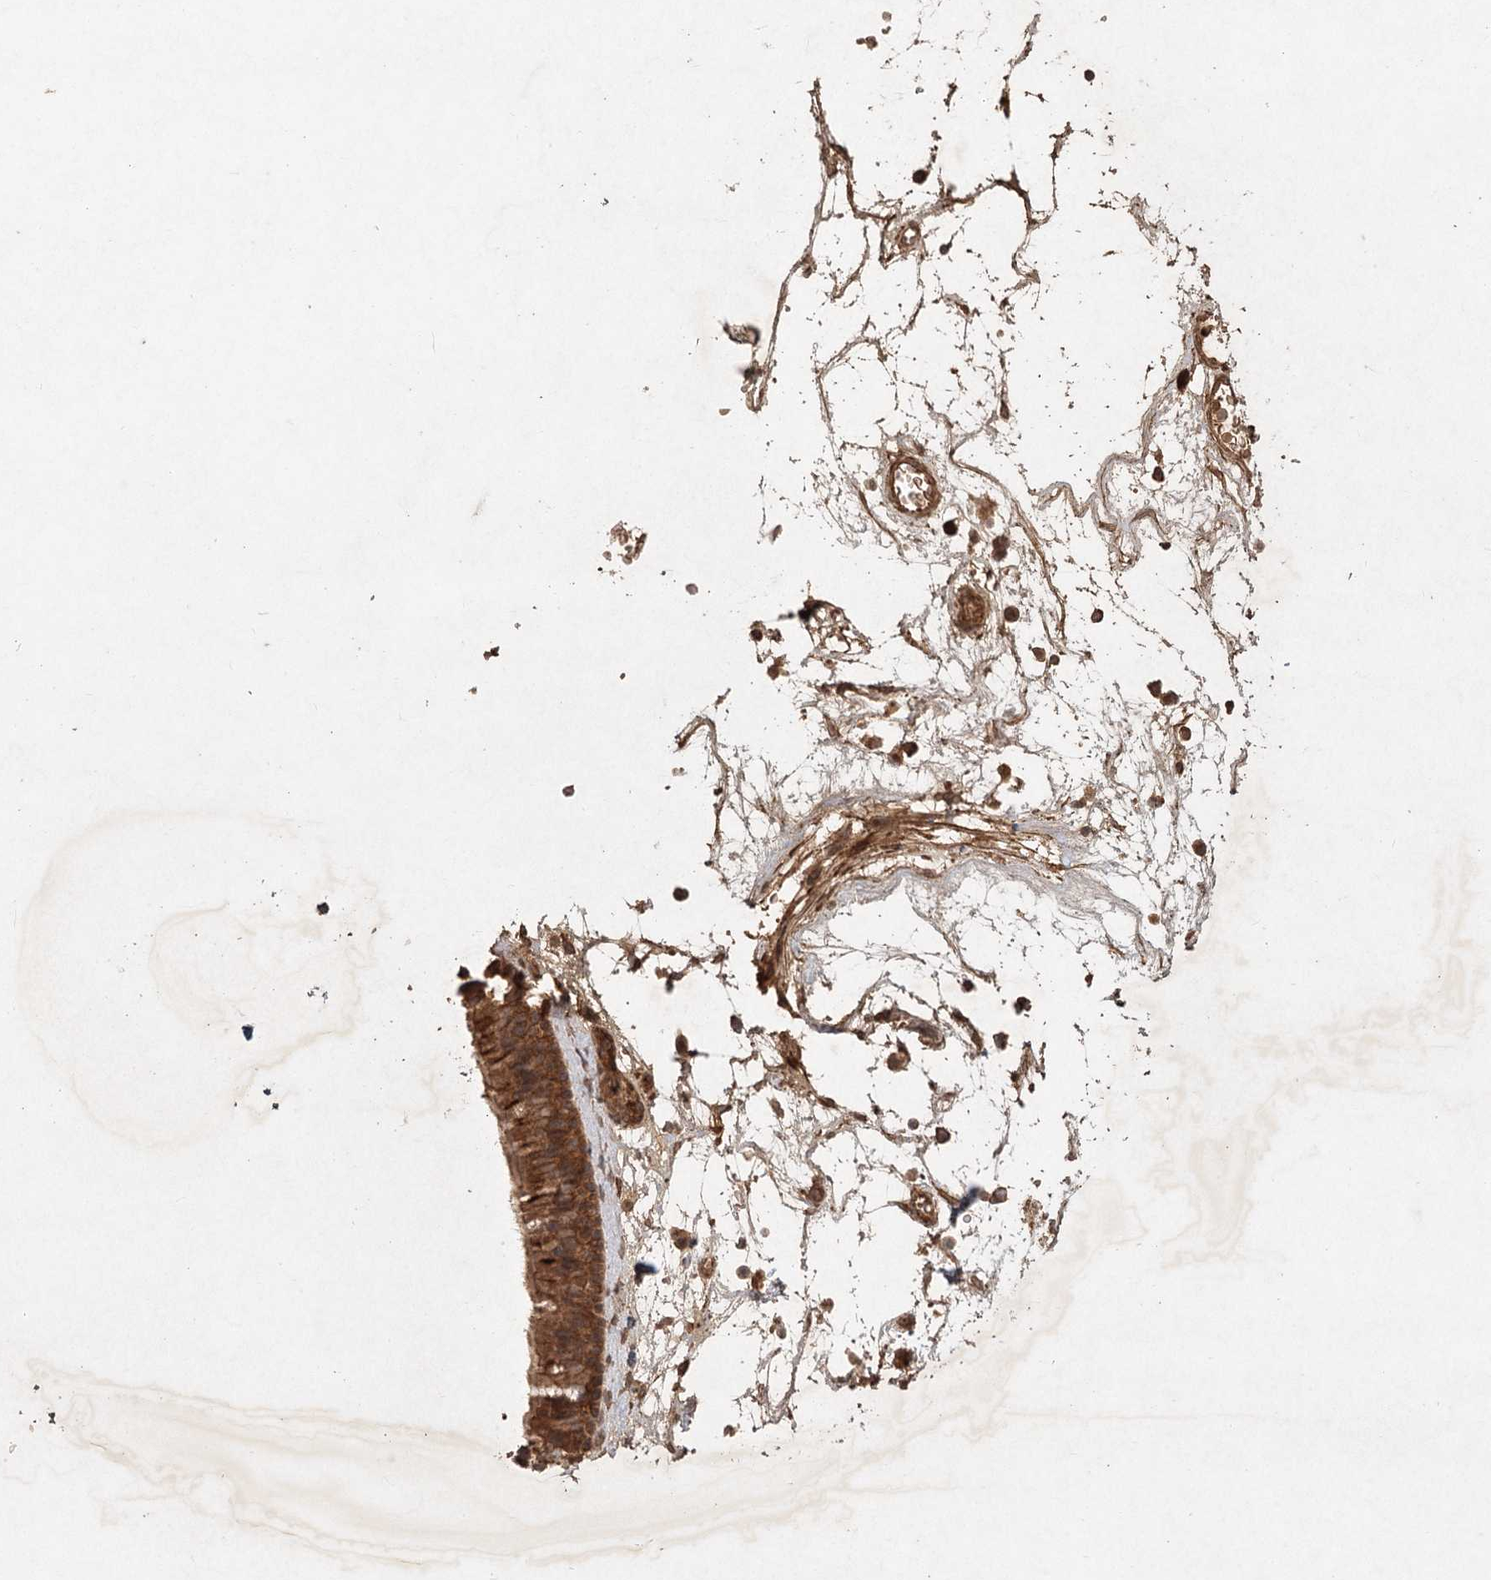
{"staining": {"intensity": "moderate", "quantity": ">75%", "location": "cytoplasmic/membranous"}, "tissue": "nasopharynx", "cell_type": "Respiratory epithelial cells", "image_type": "normal", "snomed": [{"axis": "morphology", "description": "Normal tissue, NOS"}, {"axis": "morphology", "description": "Inflammation, NOS"}, {"axis": "morphology", "description": "Malignant melanoma, Metastatic site"}, {"axis": "topography", "description": "Nasopharynx"}], "caption": "Nasopharynx stained with IHC demonstrates moderate cytoplasmic/membranous expression in approximately >75% of respiratory epithelial cells.", "gene": "ARL13A", "patient": {"sex": "male", "age": 70}}